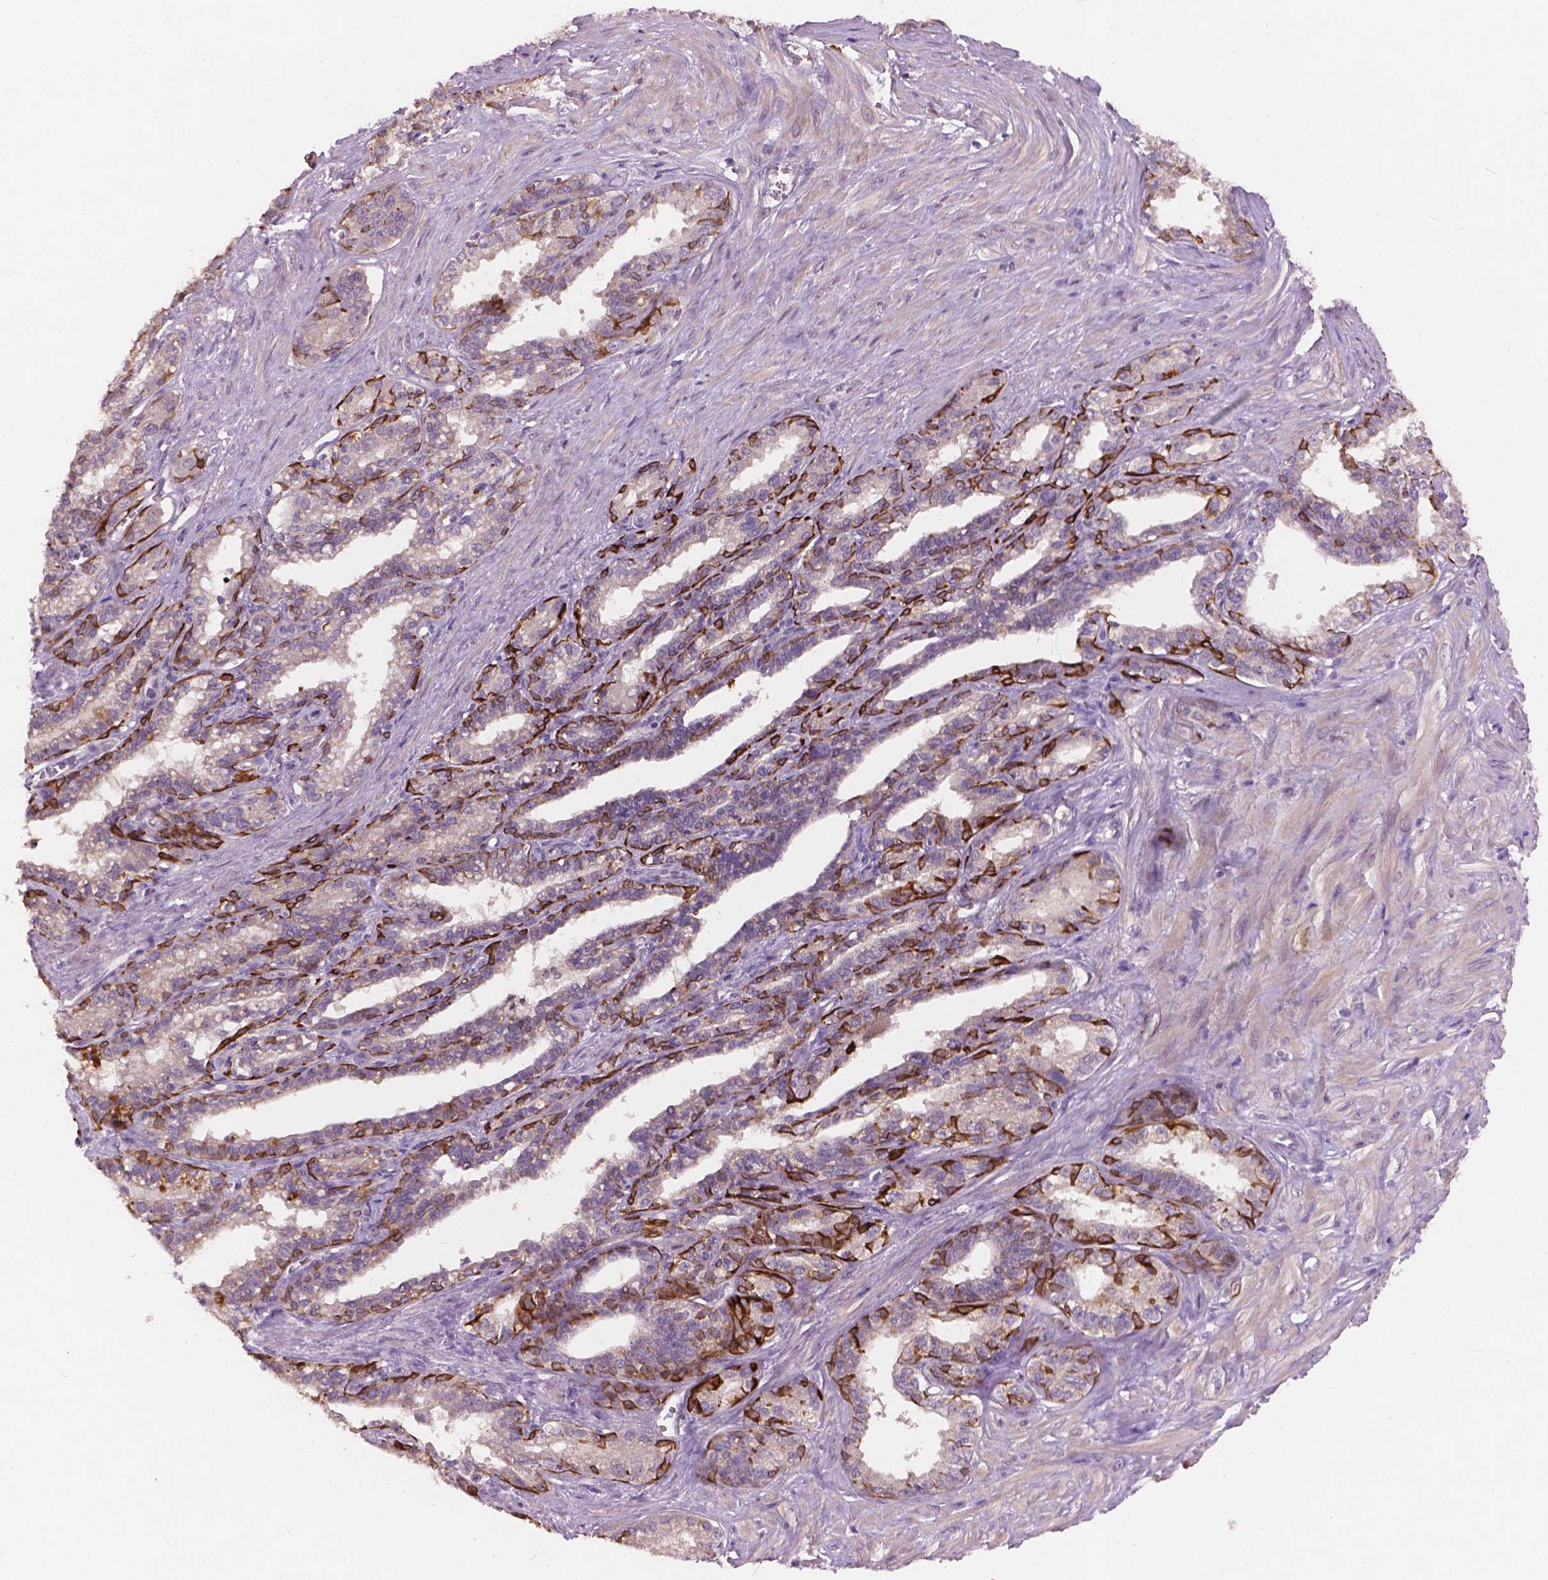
{"staining": {"intensity": "strong", "quantity": "25%-75%", "location": "cytoplasmic/membranous"}, "tissue": "seminal vesicle", "cell_type": "Glandular cells", "image_type": "normal", "snomed": [{"axis": "morphology", "description": "Normal tissue, NOS"}, {"axis": "morphology", "description": "Urothelial carcinoma, NOS"}, {"axis": "topography", "description": "Urinary bladder"}, {"axis": "topography", "description": "Seminal veicle"}], "caption": "Immunohistochemical staining of normal human seminal vesicle reveals 25%-75% levels of strong cytoplasmic/membranous protein positivity in about 25%-75% of glandular cells. The protein of interest is shown in brown color, while the nuclei are stained blue.", "gene": "KRT17", "patient": {"sex": "male", "age": 76}}